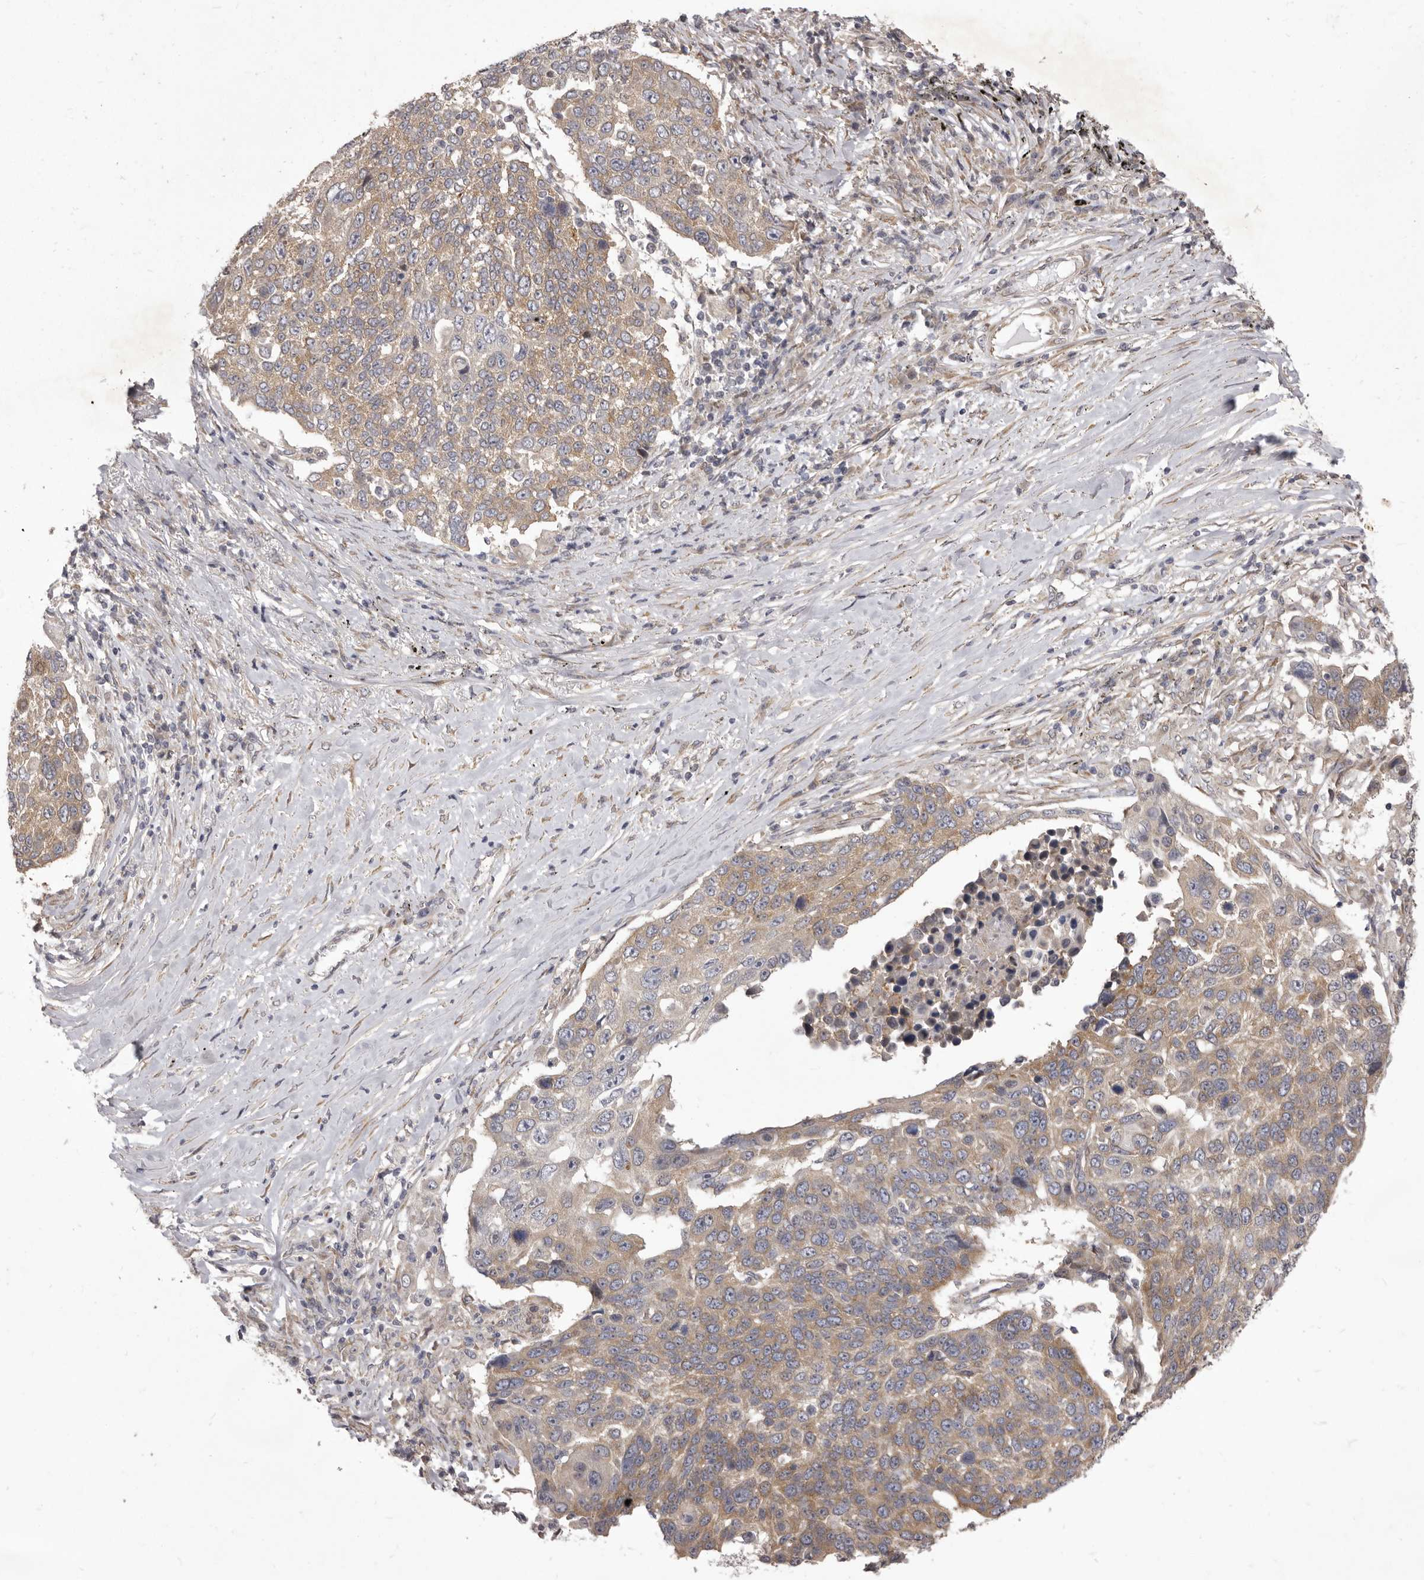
{"staining": {"intensity": "moderate", "quantity": ">75%", "location": "cytoplasmic/membranous"}, "tissue": "lung cancer", "cell_type": "Tumor cells", "image_type": "cancer", "snomed": [{"axis": "morphology", "description": "Squamous cell carcinoma, NOS"}, {"axis": "topography", "description": "Lung"}], "caption": "Tumor cells display medium levels of moderate cytoplasmic/membranous positivity in approximately >75% of cells in lung squamous cell carcinoma.", "gene": "TBC1D8B", "patient": {"sex": "male", "age": 66}}